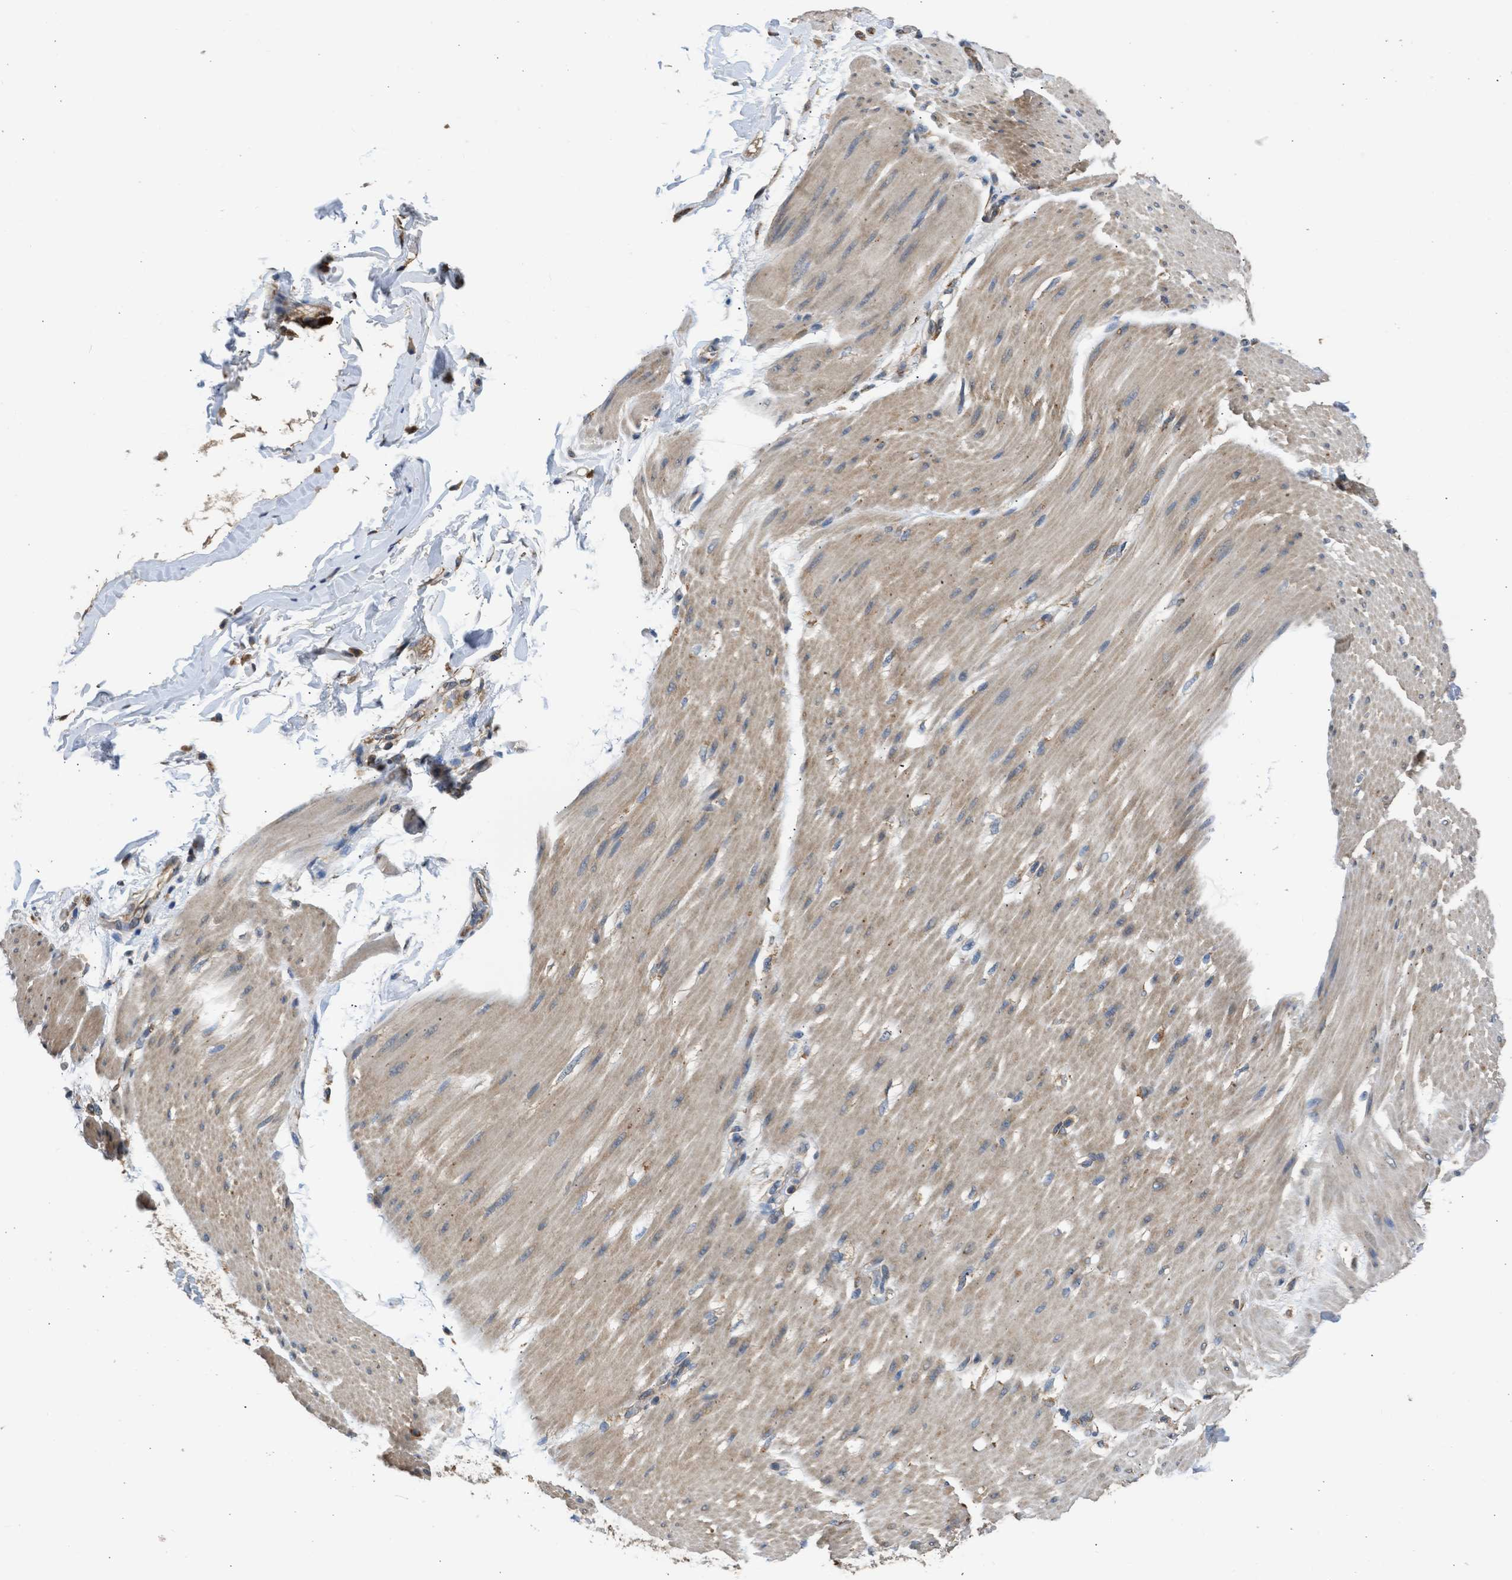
{"staining": {"intensity": "moderate", "quantity": ">75%", "location": "cytoplasmic/membranous"}, "tissue": "adipose tissue", "cell_type": "Adipocytes", "image_type": "normal", "snomed": [{"axis": "morphology", "description": "Normal tissue, NOS"}, {"axis": "morphology", "description": "Adenocarcinoma, NOS"}, {"axis": "topography", "description": "Duodenum"}, {"axis": "topography", "description": "Peripheral nerve tissue"}], "caption": "Immunohistochemical staining of normal human adipose tissue displays >75% levels of moderate cytoplasmic/membranous protein positivity in approximately >75% of adipocytes.", "gene": "SLC36A4", "patient": {"sex": "female", "age": 60}}